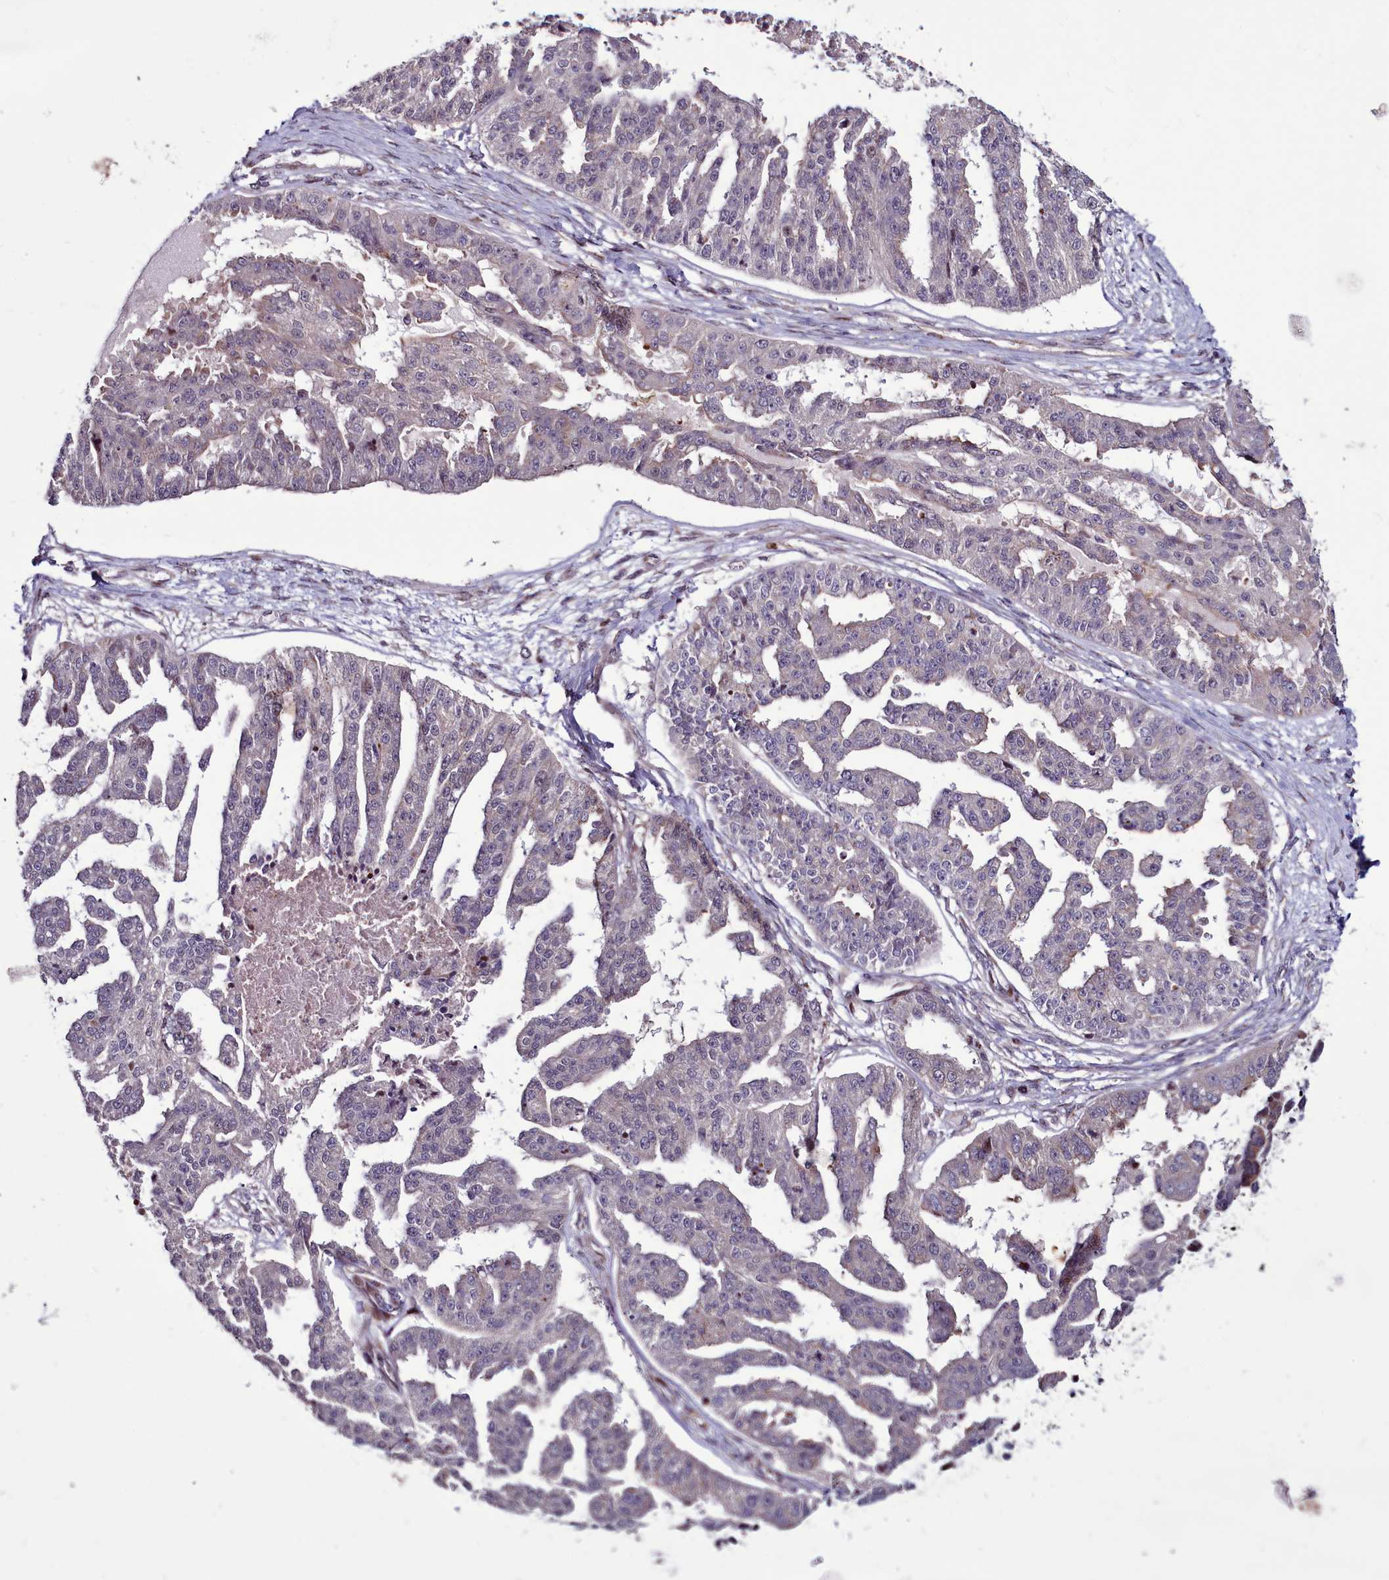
{"staining": {"intensity": "moderate", "quantity": "<25%", "location": "nuclear"}, "tissue": "ovarian cancer", "cell_type": "Tumor cells", "image_type": "cancer", "snomed": [{"axis": "morphology", "description": "Cystadenocarcinoma, serous, NOS"}, {"axis": "topography", "description": "Ovary"}], "caption": "About <25% of tumor cells in serous cystadenocarcinoma (ovarian) demonstrate moderate nuclear protein staining as visualized by brown immunohistochemical staining.", "gene": "WBP11", "patient": {"sex": "female", "age": 58}}